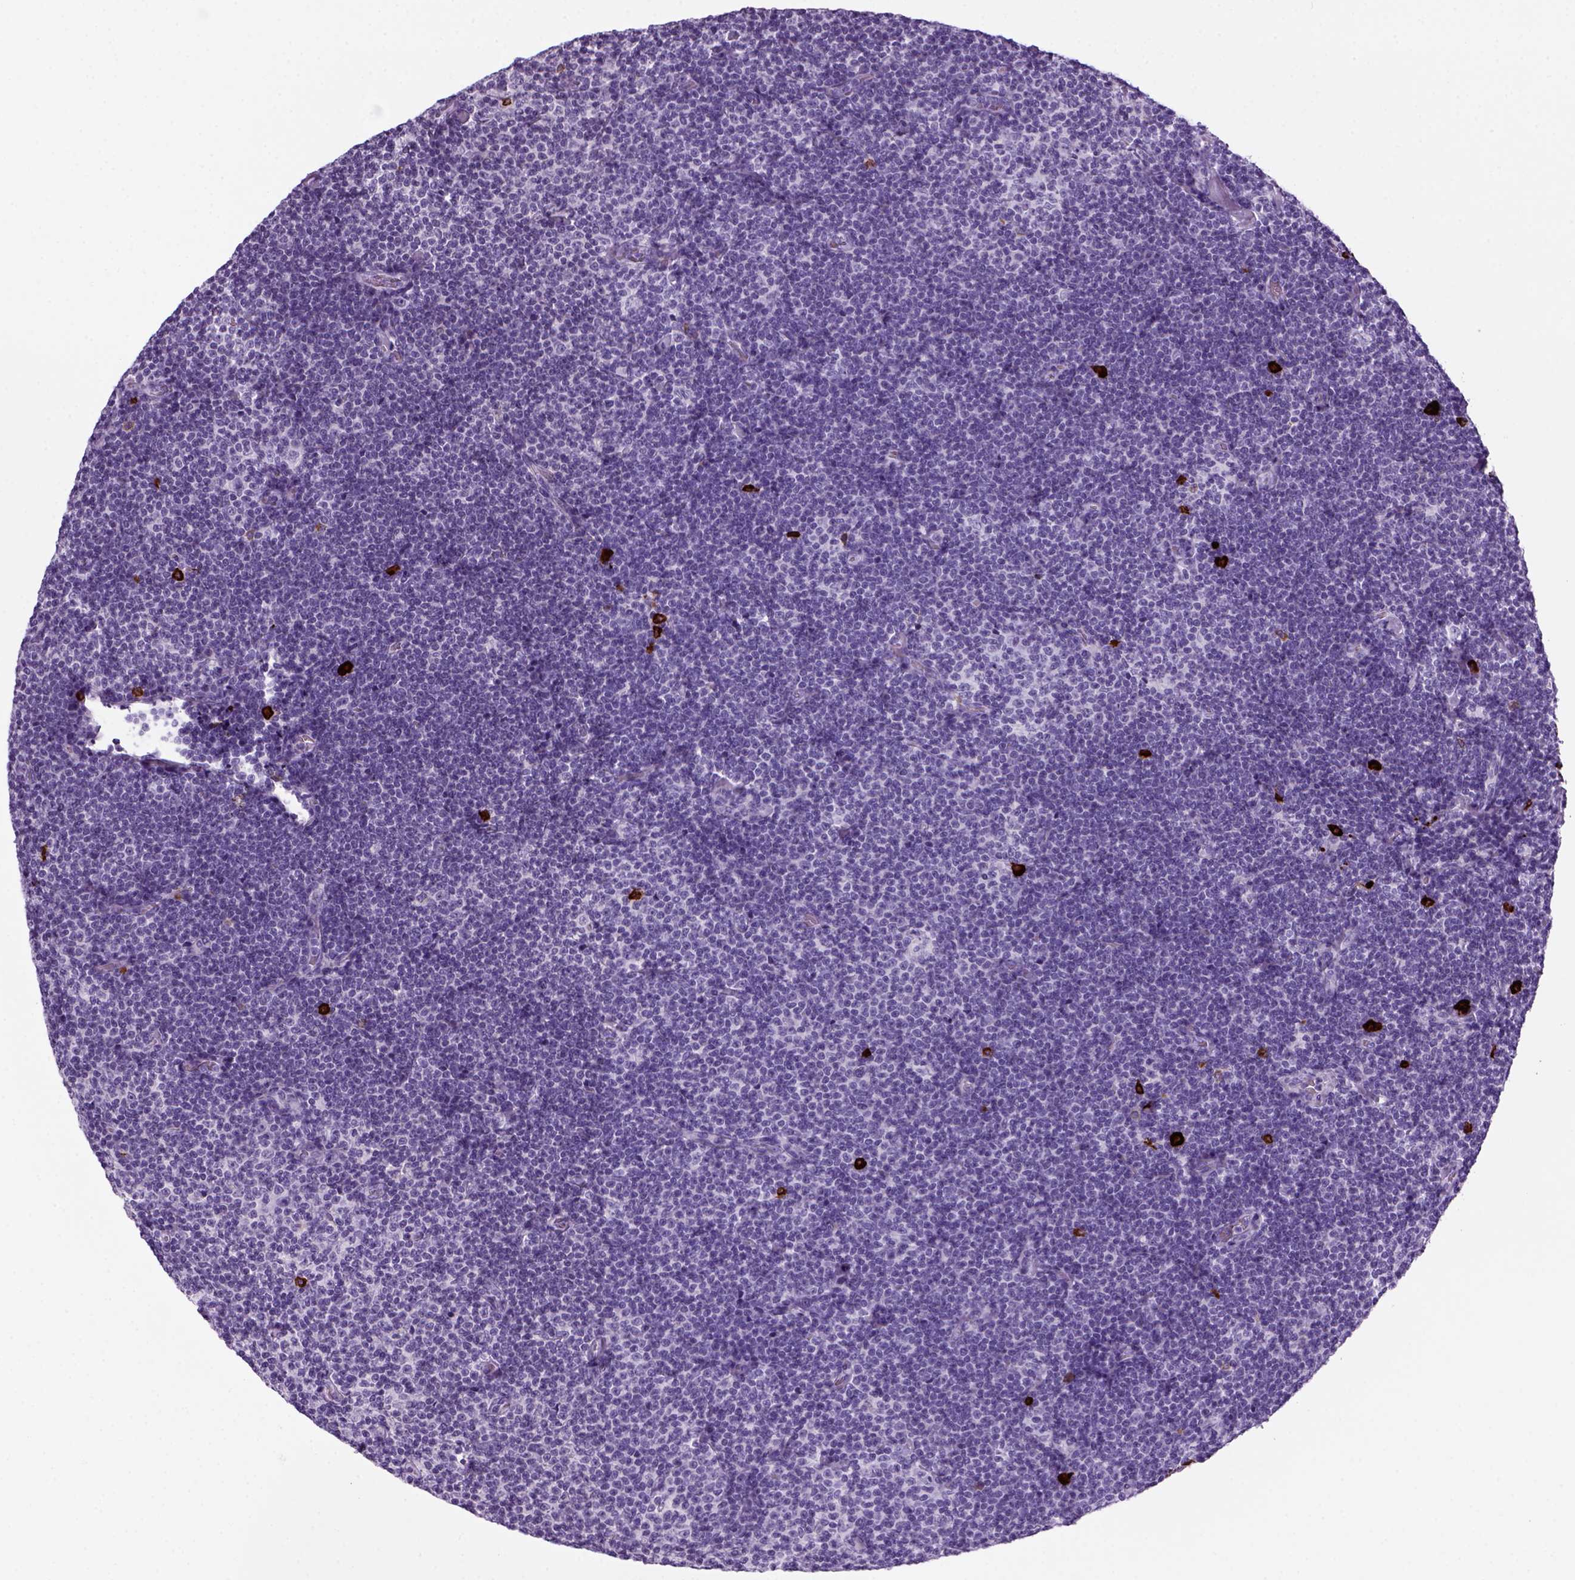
{"staining": {"intensity": "negative", "quantity": "none", "location": "none"}, "tissue": "lymphoma", "cell_type": "Tumor cells", "image_type": "cancer", "snomed": [{"axis": "morphology", "description": "Malignant lymphoma, non-Hodgkin's type, Low grade"}, {"axis": "topography", "description": "Lymph node"}], "caption": "High magnification brightfield microscopy of low-grade malignant lymphoma, non-Hodgkin's type stained with DAB (brown) and counterstained with hematoxylin (blue): tumor cells show no significant staining.", "gene": "MZB1", "patient": {"sex": "male", "age": 81}}